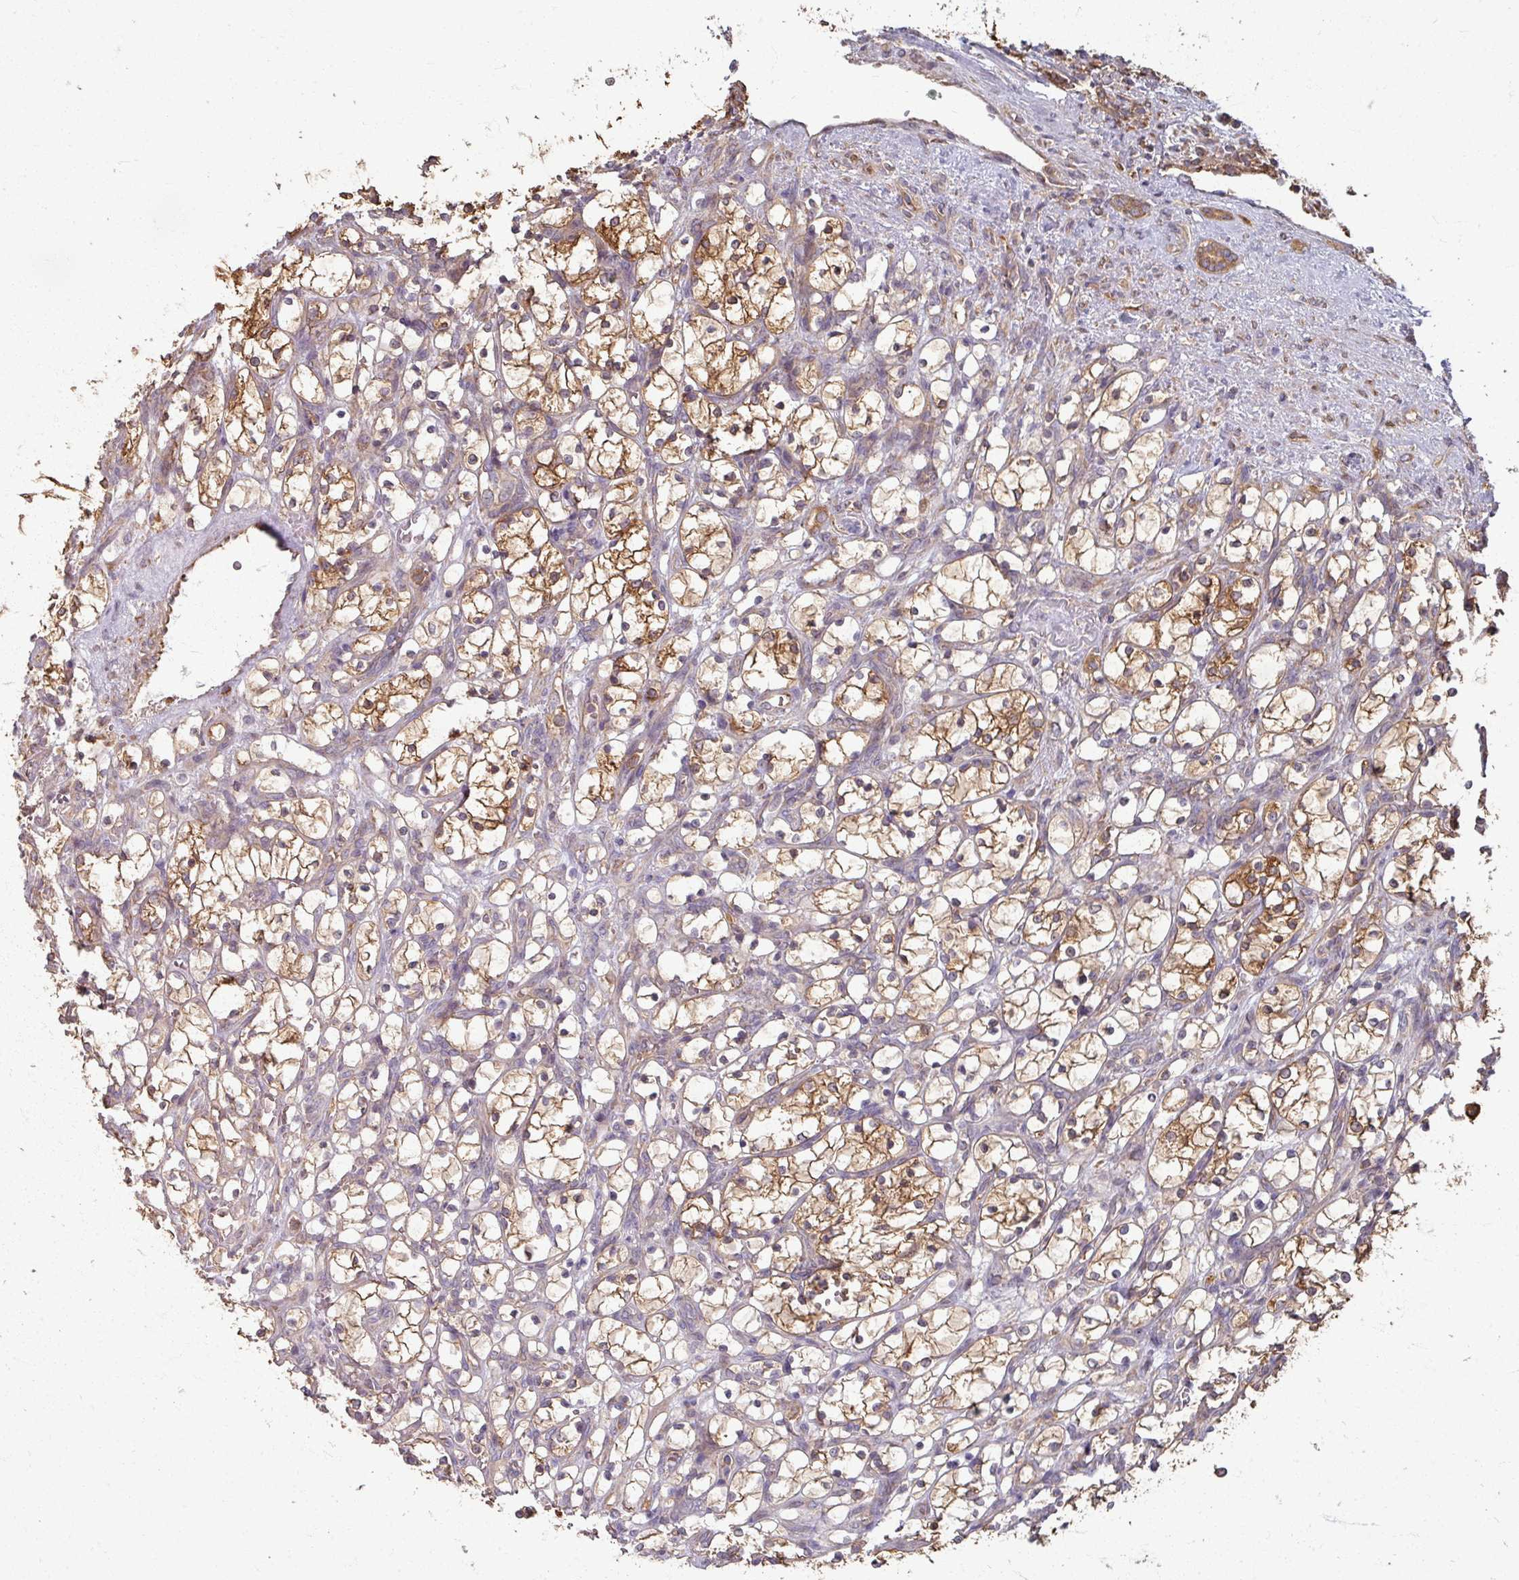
{"staining": {"intensity": "strong", "quantity": "25%-75%", "location": "cytoplasmic/membranous"}, "tissue": "renal cancer", "cell_type": "Tumor cells", "image_type": "cancer", "snomed": [{"axis": "morphology", "description": "Adenocarcinoma, NOS"}, {"axis": "topography", "description": "Kidney"}], "caption": "This is an image of immunohistochemistry (IHC) staining of renal adenocarcinoma, which shows strong expression in the cytoplasmic/membranous of tumor cells.", "gene": "CCDC68", "patient": {"sex": "female", "age": 69}}